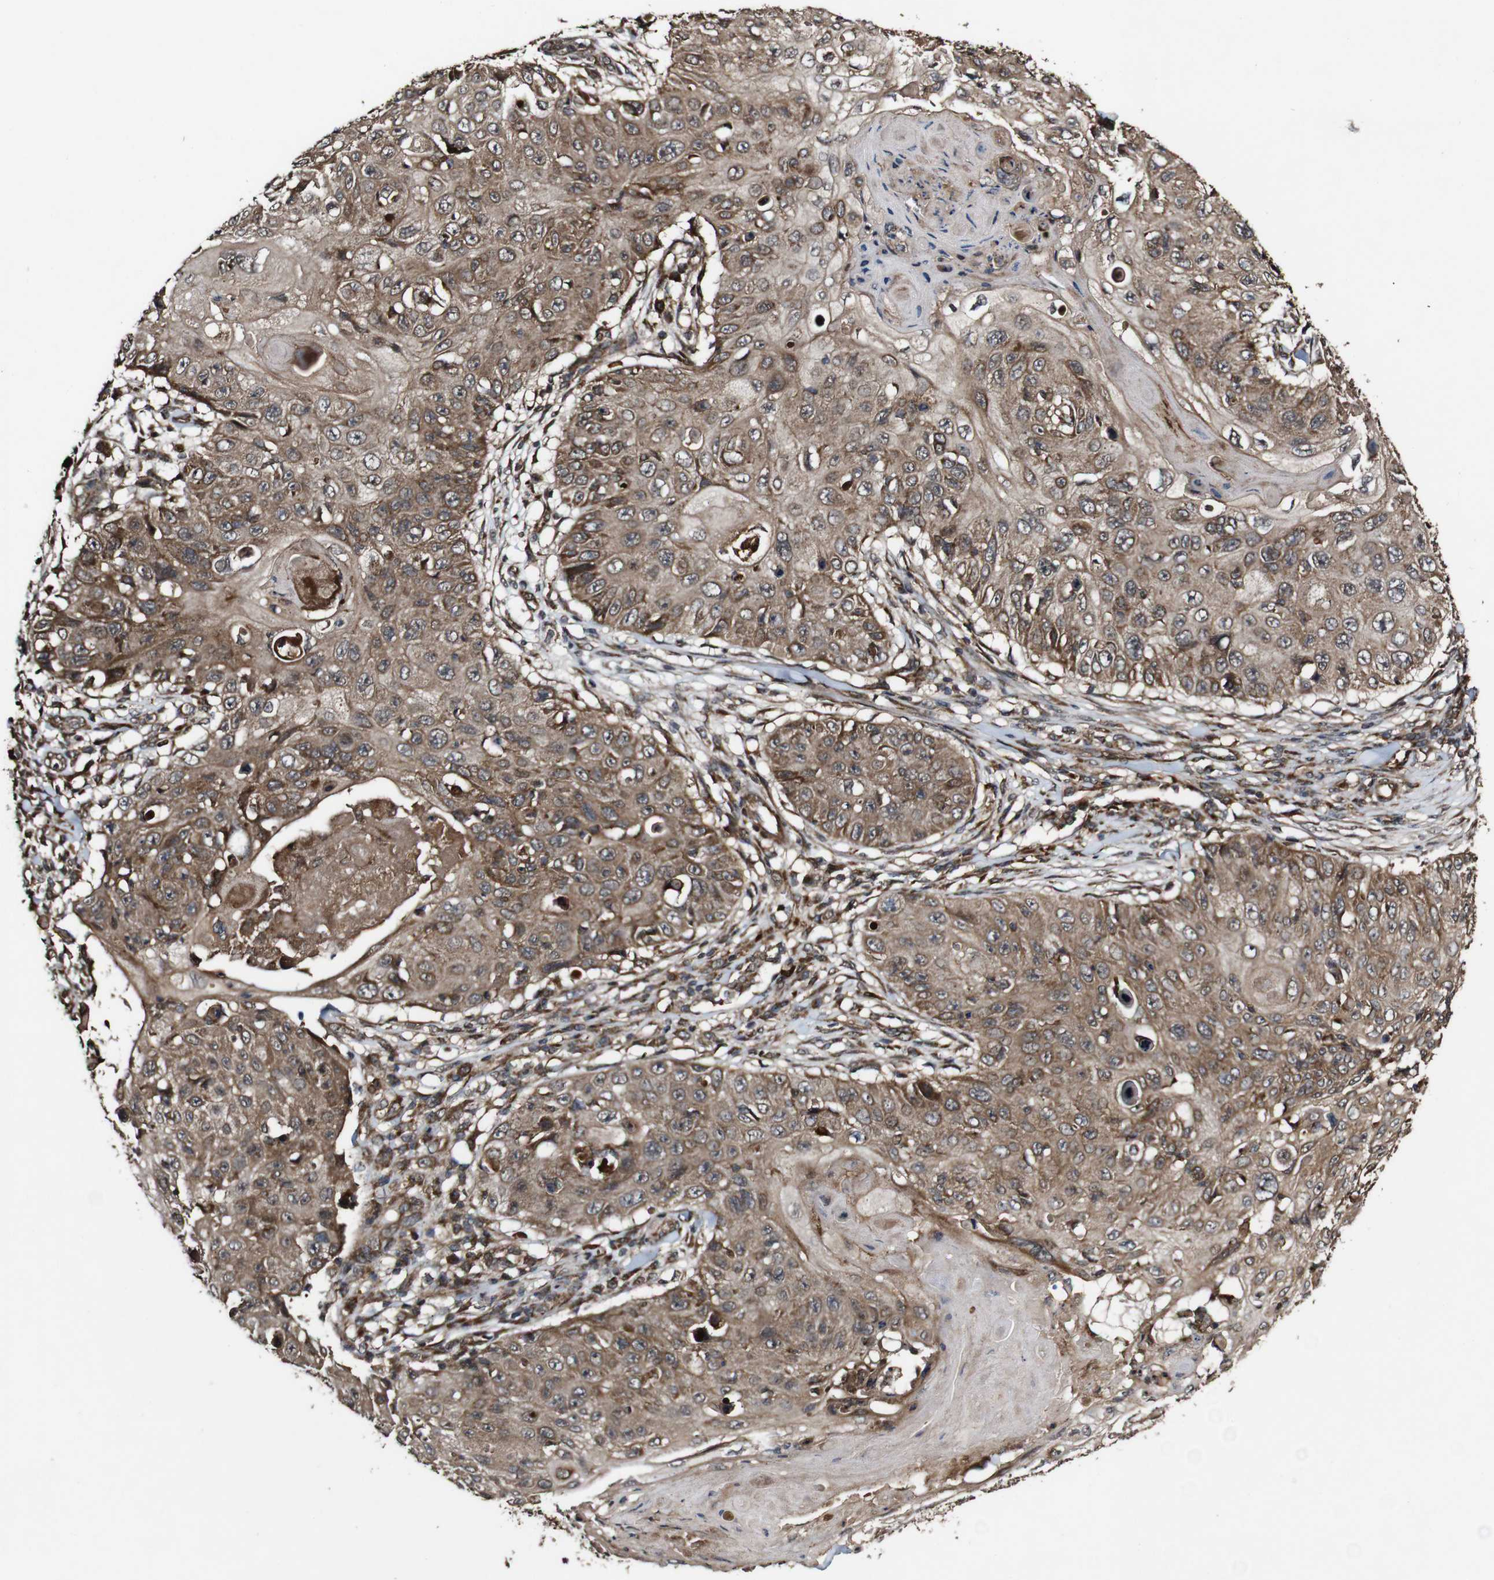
{"staining": {"intensity": "moderate", "quantity": ">75%", "location": "cytoplasmic/membranous"}, "tissue": "skin cancer", "cell_type": "Tumor cells", "image_type": "cancer", "snomed": [{"axis": "morphology", "description": "Squamous cell carcinoma, NOS"}, {"axis": "topography", "description": "Skin"}], "caption": "Protein analysis of squamous cell carcinoma (skin) tissue reveals moderate cytoplasmic/membranous staining in about >75% of tumor cells.", "gene": "BTN3A3", "patient": {"sex": "female", "age": 88}}